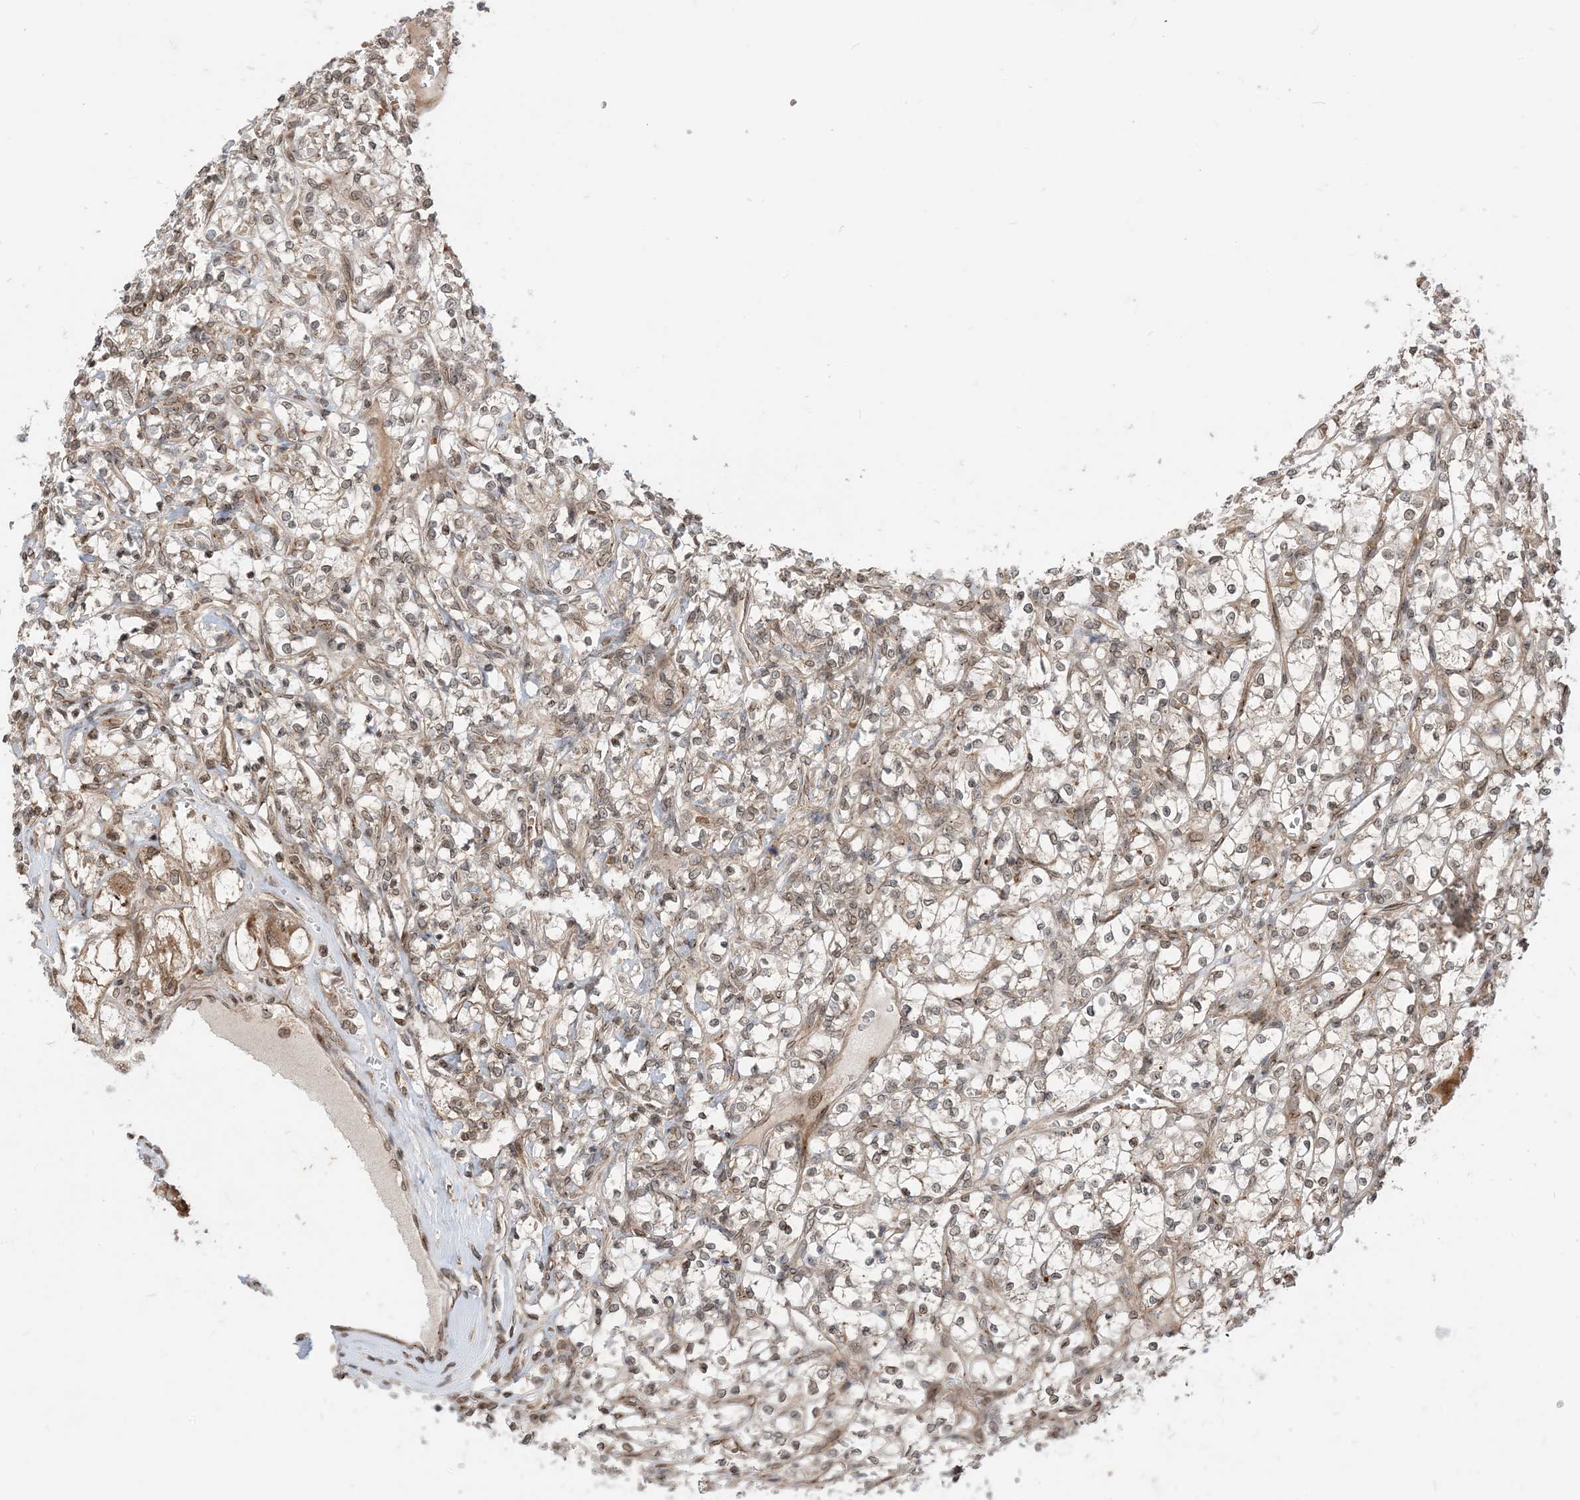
{"staining": {"intensity": "moderate", "quantity": "25%-75%", "location": "cytoplasmic/membranous"}, "tissue": "renal cancer", "cell_type": "Tumor cells", "image_type": "cancer", "snomed": [{"axis": "morphology", "description": "Adenocarcinoma, NOS"}, {"axis": "topography", "description": "Kidney"}], "caption": "IHC photomicrograph of renal adenocarcinoma stained for a protein (brown), which demonstrates medium levels of moderate cytoplasmic/membranous expression in about 25%-75% of tumor cells.", "gene": "CASP4", "patient": {"sex": "female", "age": 69}}